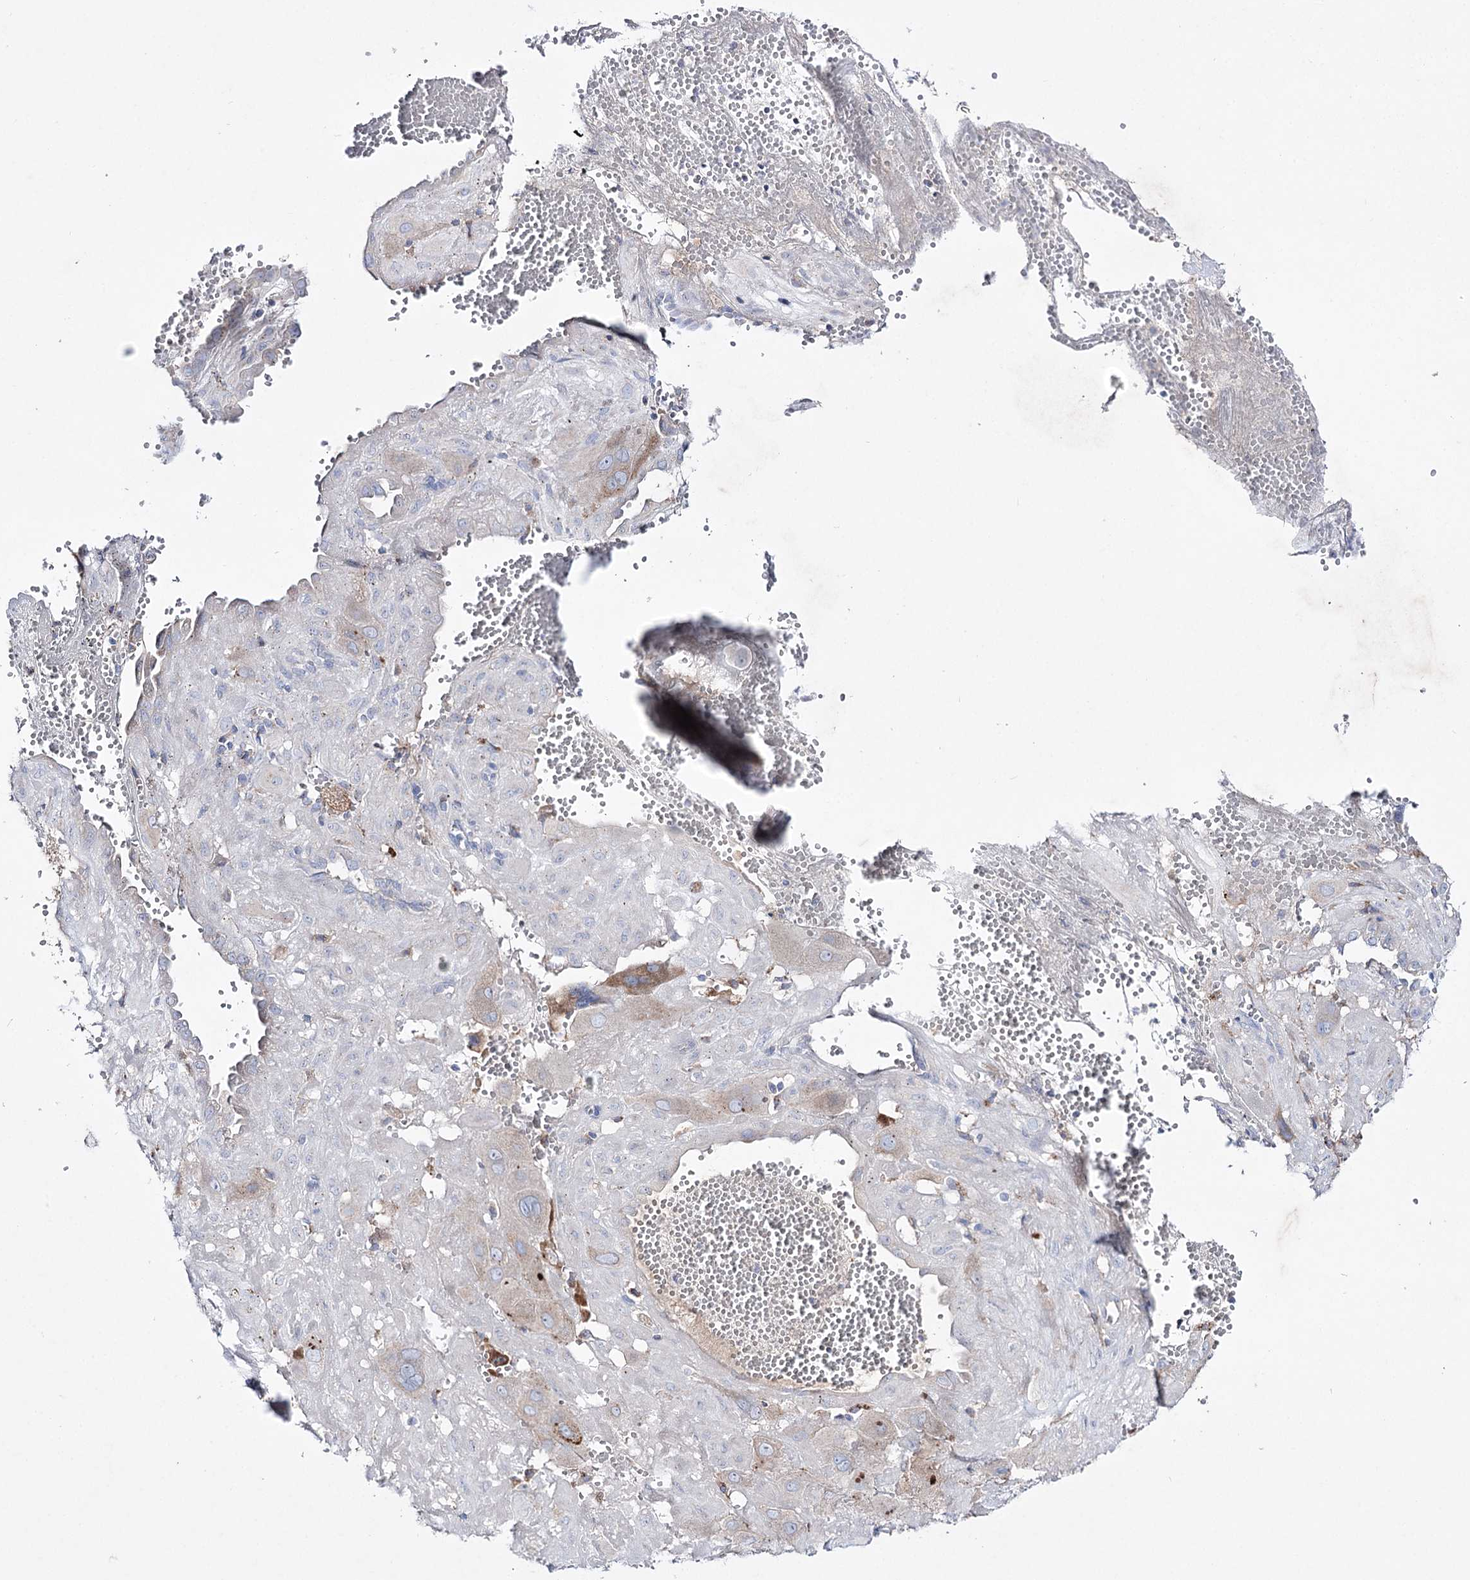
{"staining": {"intensity": "weak", "quantity": "25%-75%", "location": "cytoplasmic/membranous"}, "tissue": "cervical cancer", "cell_type": "Tumor cells", "image_type": "cancer", "snomed": [{"axis": "morphology", "description": "Squamous cell carcinoma, NOS"}, {"axis": "topography", "description": "Cervix"}], "caption": "Immunohistochemical staining of human squamous cell carcinoma (cervical) shows weak cytoplasmic/membranous protein staining in about 25%-75% of tumor cells.", "gene": "NAGLU", "patient": {"sex": "female", "age": 34}}